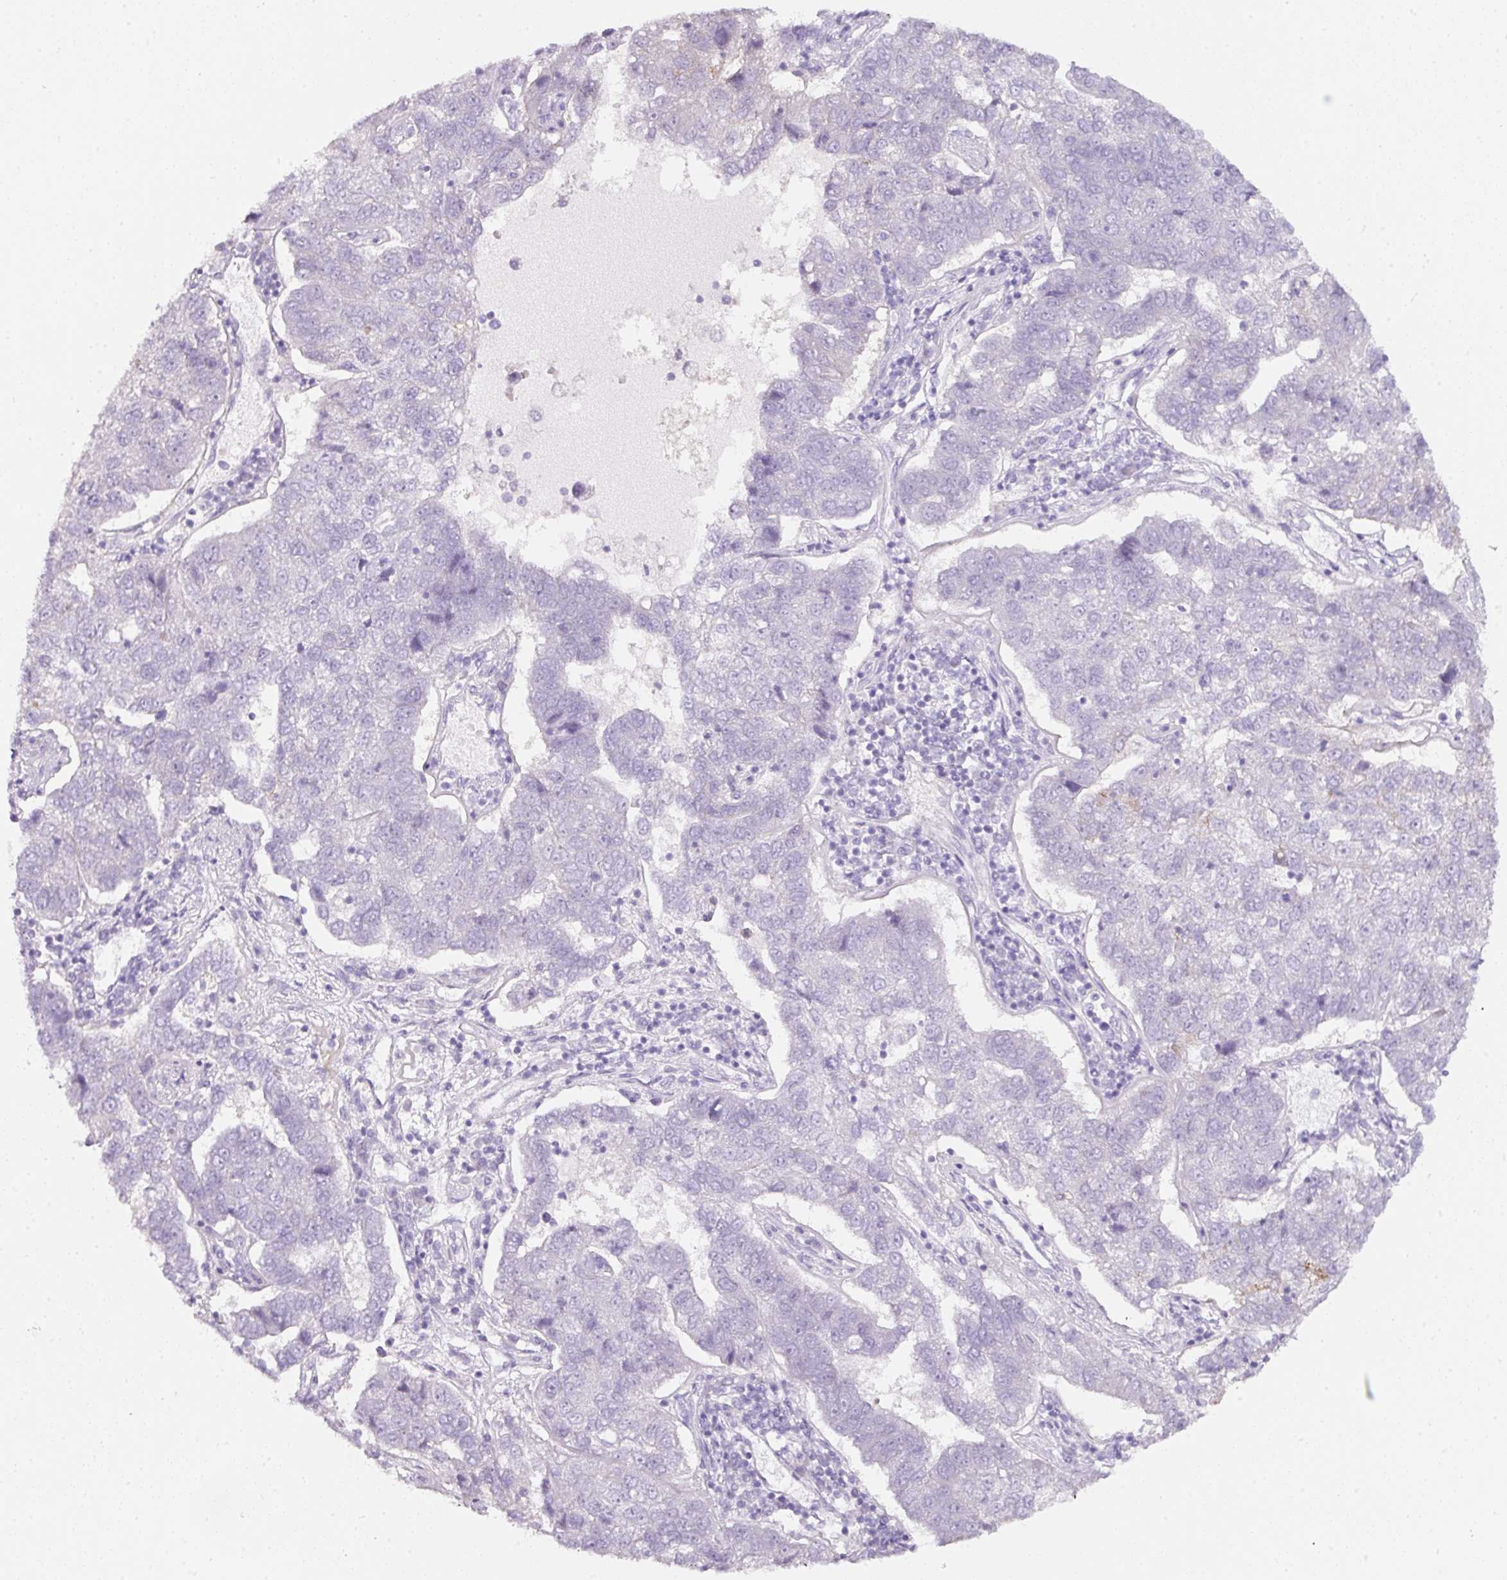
{"staining": {"intensity": "negative", "quantity": "none", "location": "none"}, "tissue": "pancreatic cancer", "cell_type": "Tumor cells", "image_type": "cancer", "snomed": [{"axis": "morphology", "description": "Adenocarcinoma, NOS"}, {"axis": "topography", "description": "Pancreas"}], "caption": "An IHC histopathology image of pancreatic cancer is shown. There is no staining in tumor cells of pancreatic cancer. Brightfield microscopy of immunohistochemistry (IHC) stained with DAB (brown) and hematoxylin (blue), captured at high magnification.", "gene": "SLC2A2", "patient": {"sex": "female", "age": 61}}